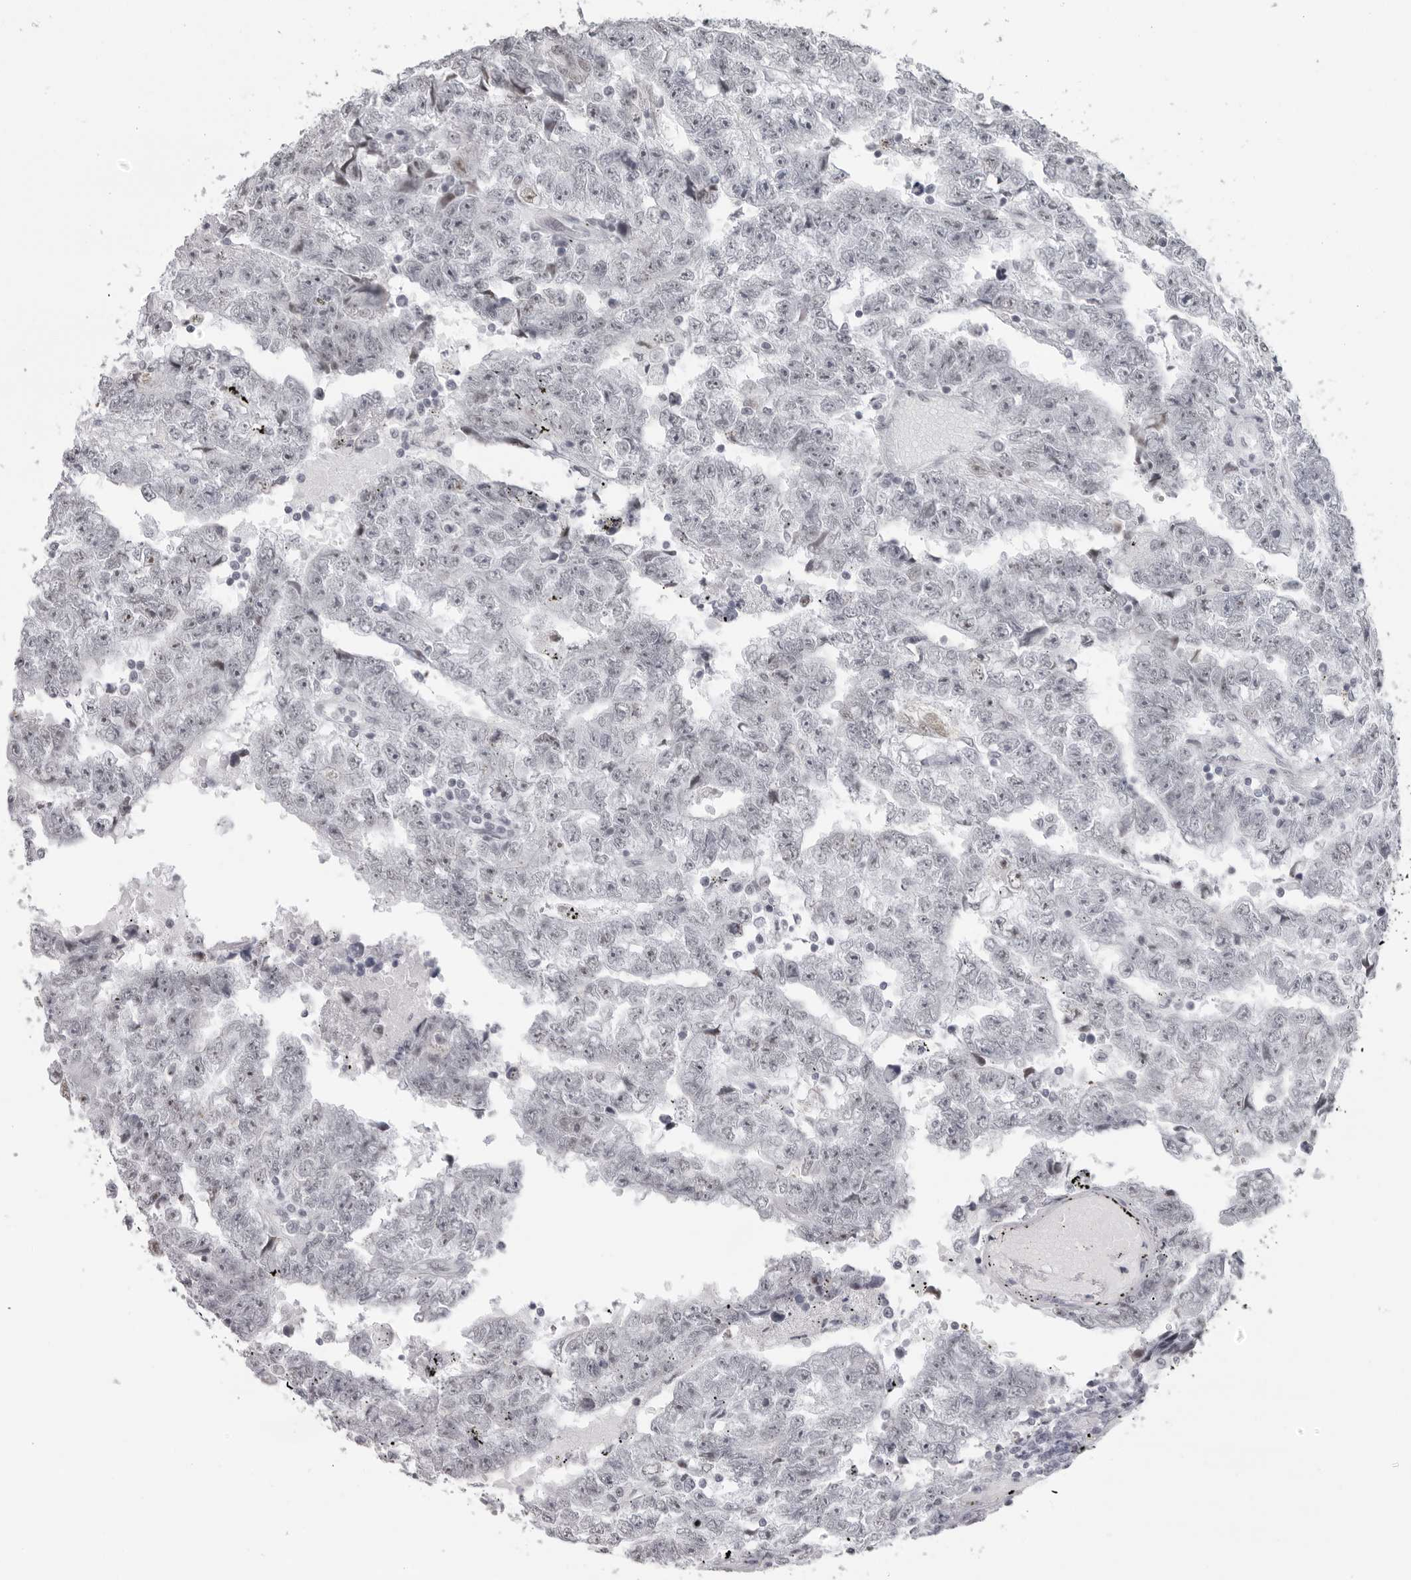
{"staining": {"intensity": "negative", "quantity": "none", "location": "none"}, "tissue": "testis cancer", "cell_type": "Tumor cells", "image_type": "cancer", "snomed": [{"axis": "morphology", "description": "Carcinoma, Embryonal, NOS"}, {"axis": "topography", "description": "Testis"}], "caption": "Immunohistochemistry (IHC) photomicrograph of neoplastic tissue: human testis cancer stained with DAB (3,3'-diaminobenzidine) reveals no significant protein staining in tumor cells. Brightfield microscopy of immunohistochemistry (IHC) stained with DAB (brown) and hematoxylin (blue), captured at high magnification.", "gene": "ESPN", "patient": {"sex": "male", "age": 25}}